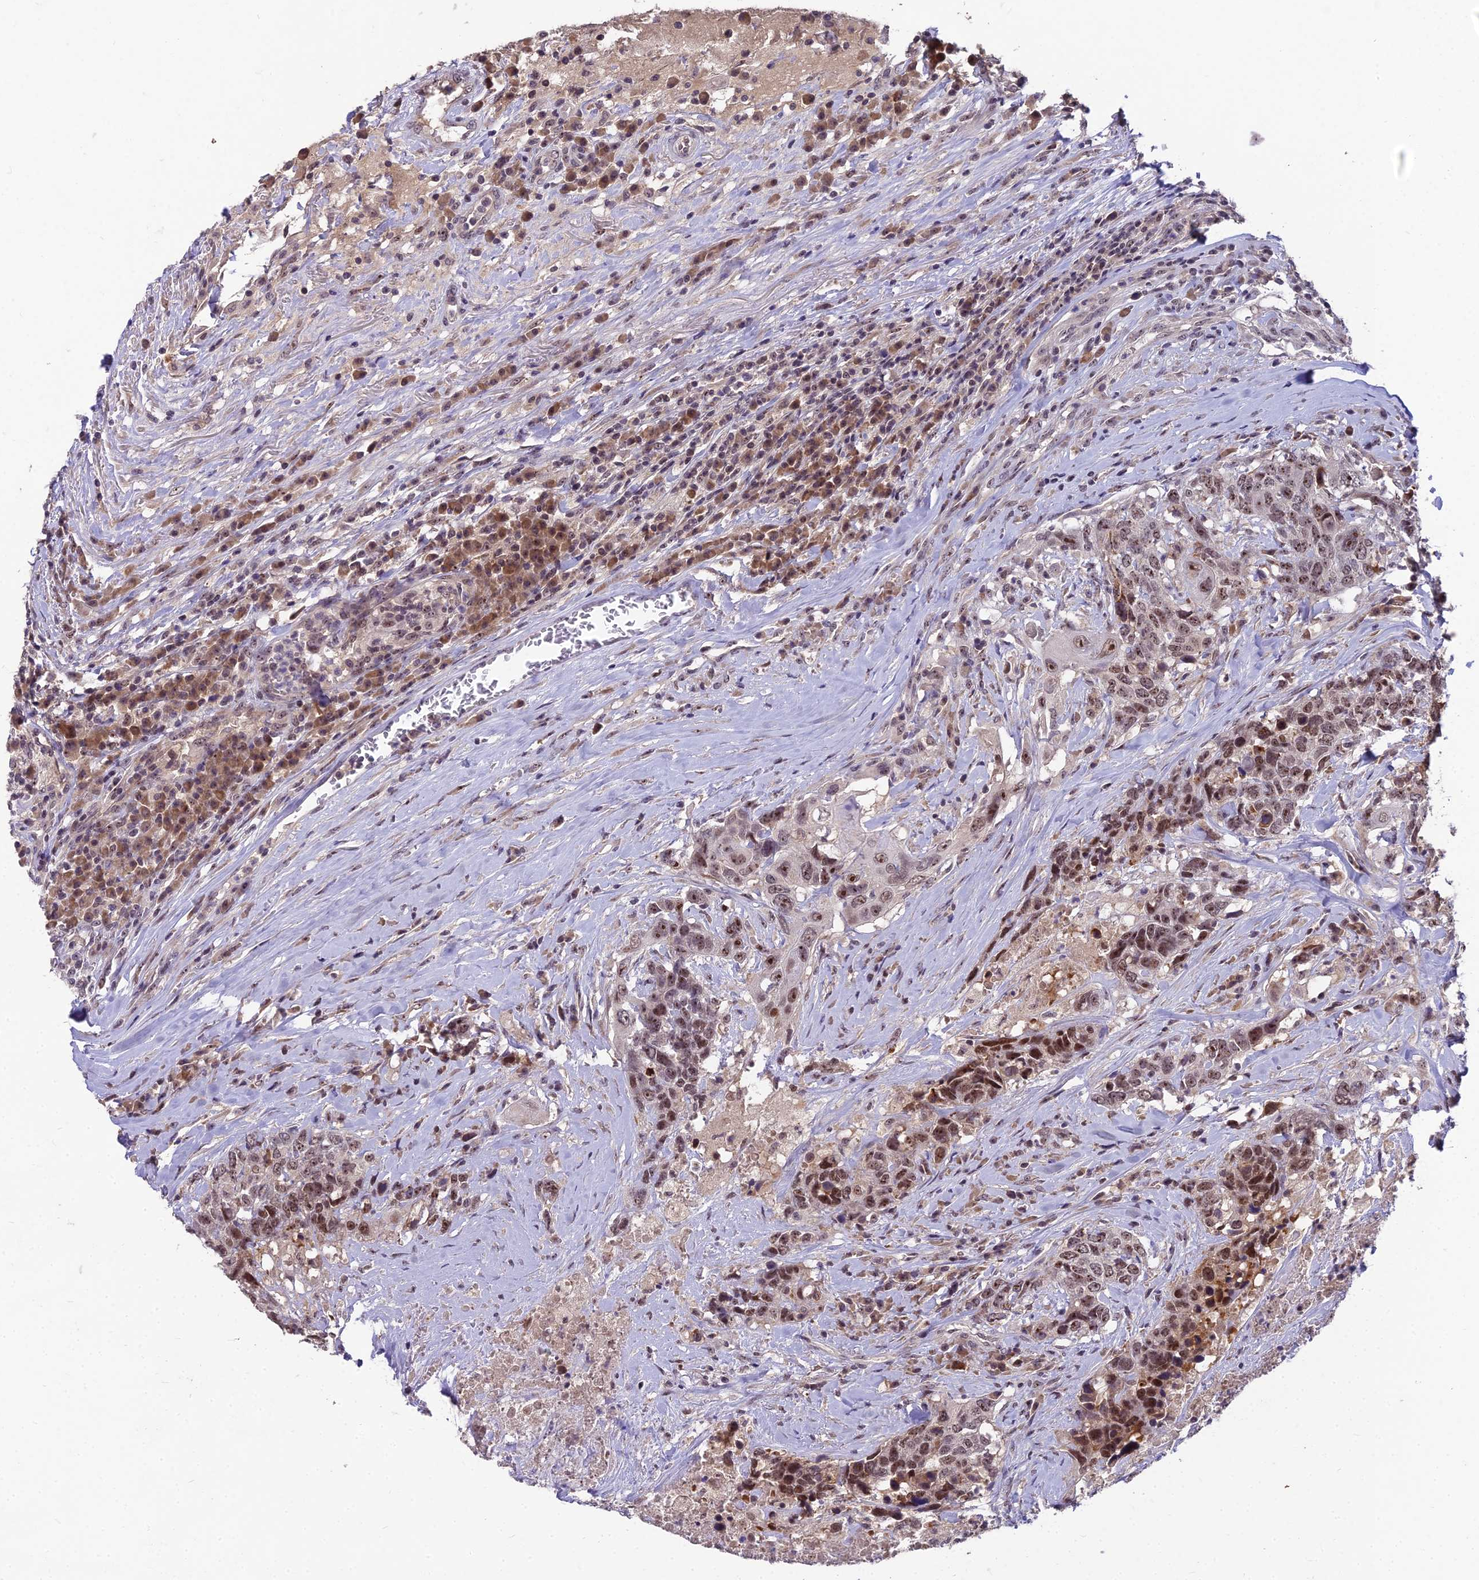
{"staining": {"intensity": "moderate", "quantity": ">75%", "location": "nuclear"}, "tissue": "head and neck cancer", "cell_type": "Tumor cells", "image_type": "cancer", "snomed": [{"axis": "morphology", "description": "Squamous cell carcinoma, NOS"}, {"axis": "topography", "description": "Head-Neck"}], "caption": "Moderate nuclear staining for a protein is present in about >75% of tumor cells of head and neck cancer using immunohistochemistry (IHC).", "gene": "ZNF333", "patient": {"sex": "male", "age": 66}}